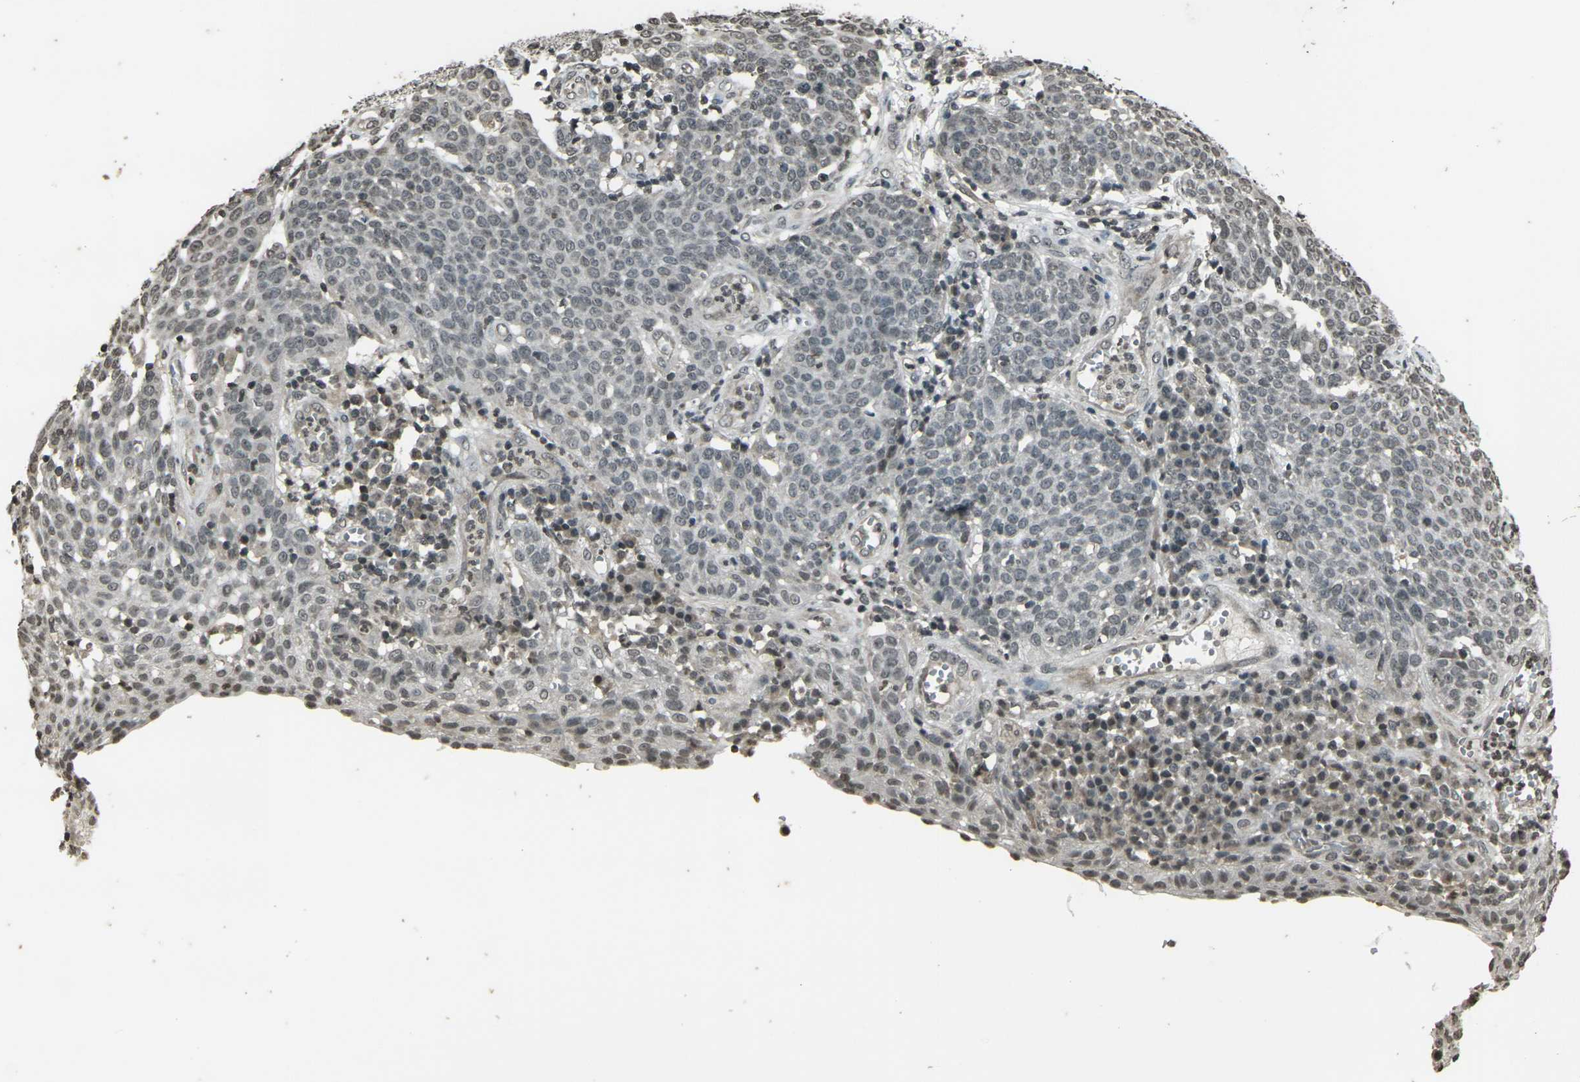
{"staining": {"intensity": "weak", "quantity": "<25%", "location": "nuclear"}, "tissue": "cervical cancer", "cell_type": "Tumor cells", "image_type": "cancer", "snomed": [{"axis": "morphology", "description": "Squamous cell carcinoma, NOS"}, {"axis": "topography", "description": "Cervix"}], "caption": "Tumor cells show no significant protein expression in cervical squamous cell carcinoma.", "gene": "PRPF8", "patient": {"sex": "female", "age": 34}}